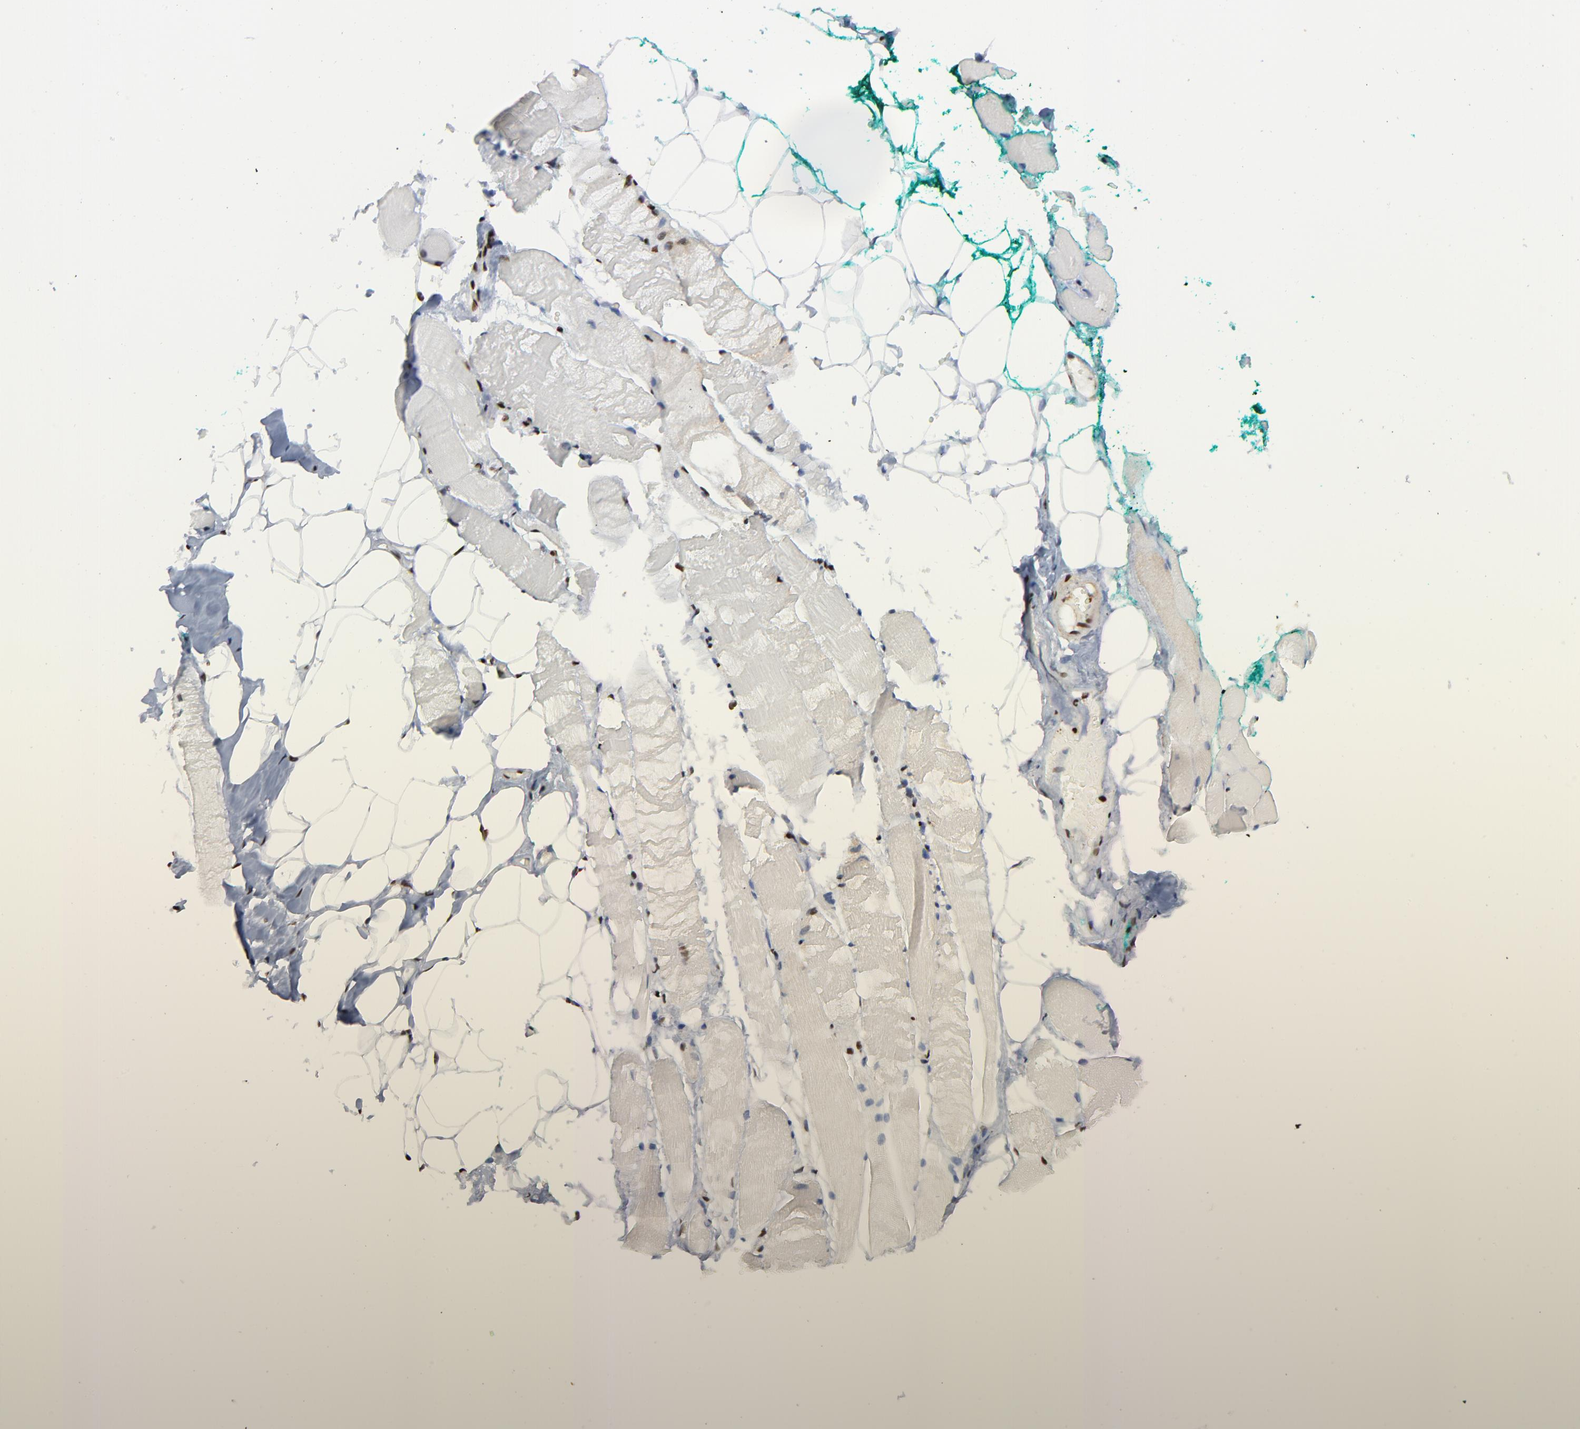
{"staining": {"intensity": "weak", "quantity": "25%-75%", "location": "nuclear"}, "tissue": "skeletal muscle", "cell_type": "Myocytes", "image_type": "normal", "snomed": [{"axis": "morphology", "description": "Normal tissue, NOS"}, {"axis": "topography", "description": "Skeletal muscle"}, {"axis": "topography", "description": "Peripheral nerve tissue"}], "caption": "Human skeletal muscle stained with a brown dye displays weak nuclear positive expression in about 25%-75% of myocytes.", "gene": "CREB1", "patient": {"sex": "female", "age": 84}}